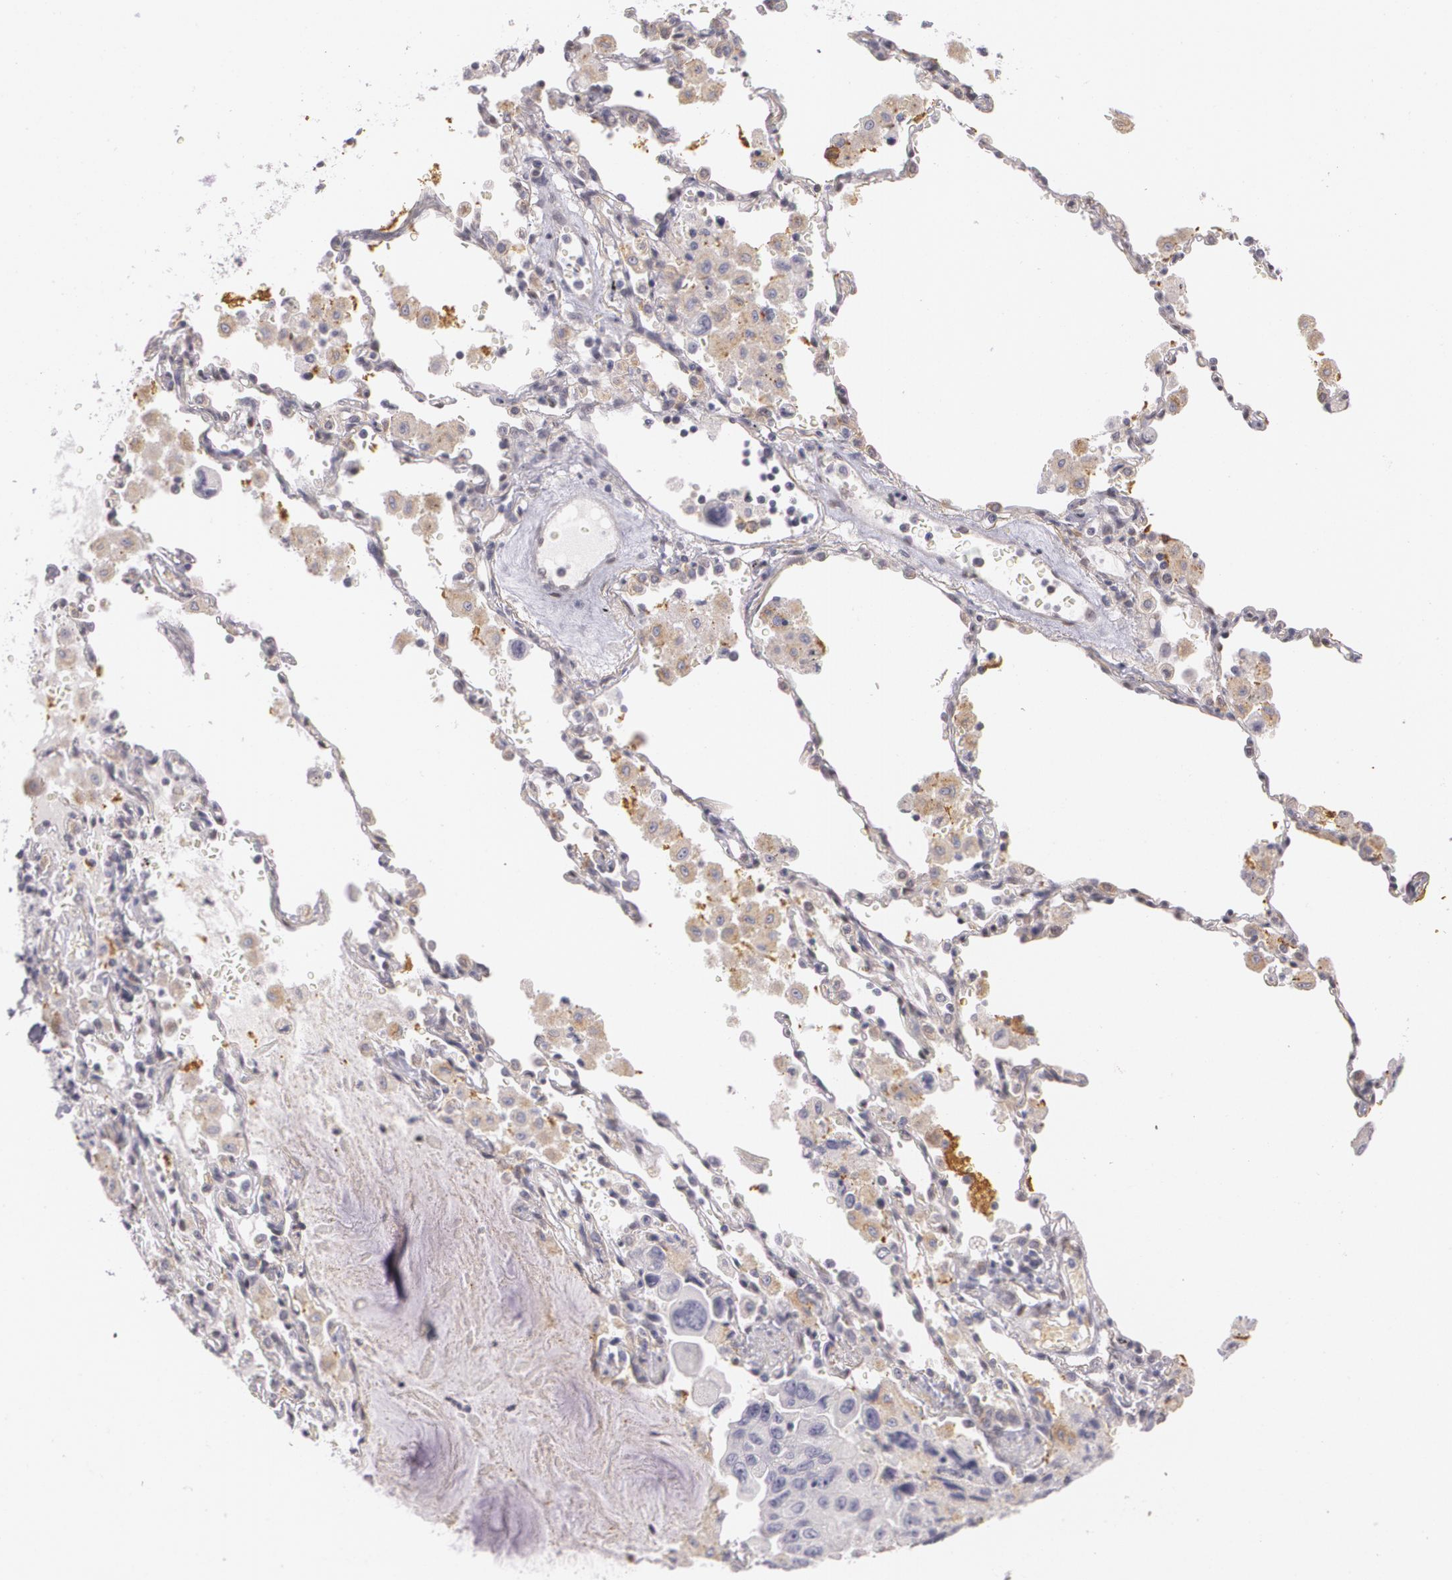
{"staining": {"intensity": "negative", "quantity": "none", "location": "none"}, "tissue": "lung cancer", "cell_type": "Tumor cells", "image_type": "cancer", "snomed": [{"axis": "morphology", "description": "Adenocarcinoma, NOS"}, {"axis": "topography", "description": "Lung"}], "caption": "Immunohistochemical staining of human adenocarcinoma (lung) displays no significant positivity in tumor cells. (DAB immunohistochemistry (IHC), high magnification).", "gene": "ZBTB16", "patient": {"sex": "male", "age": 64}}